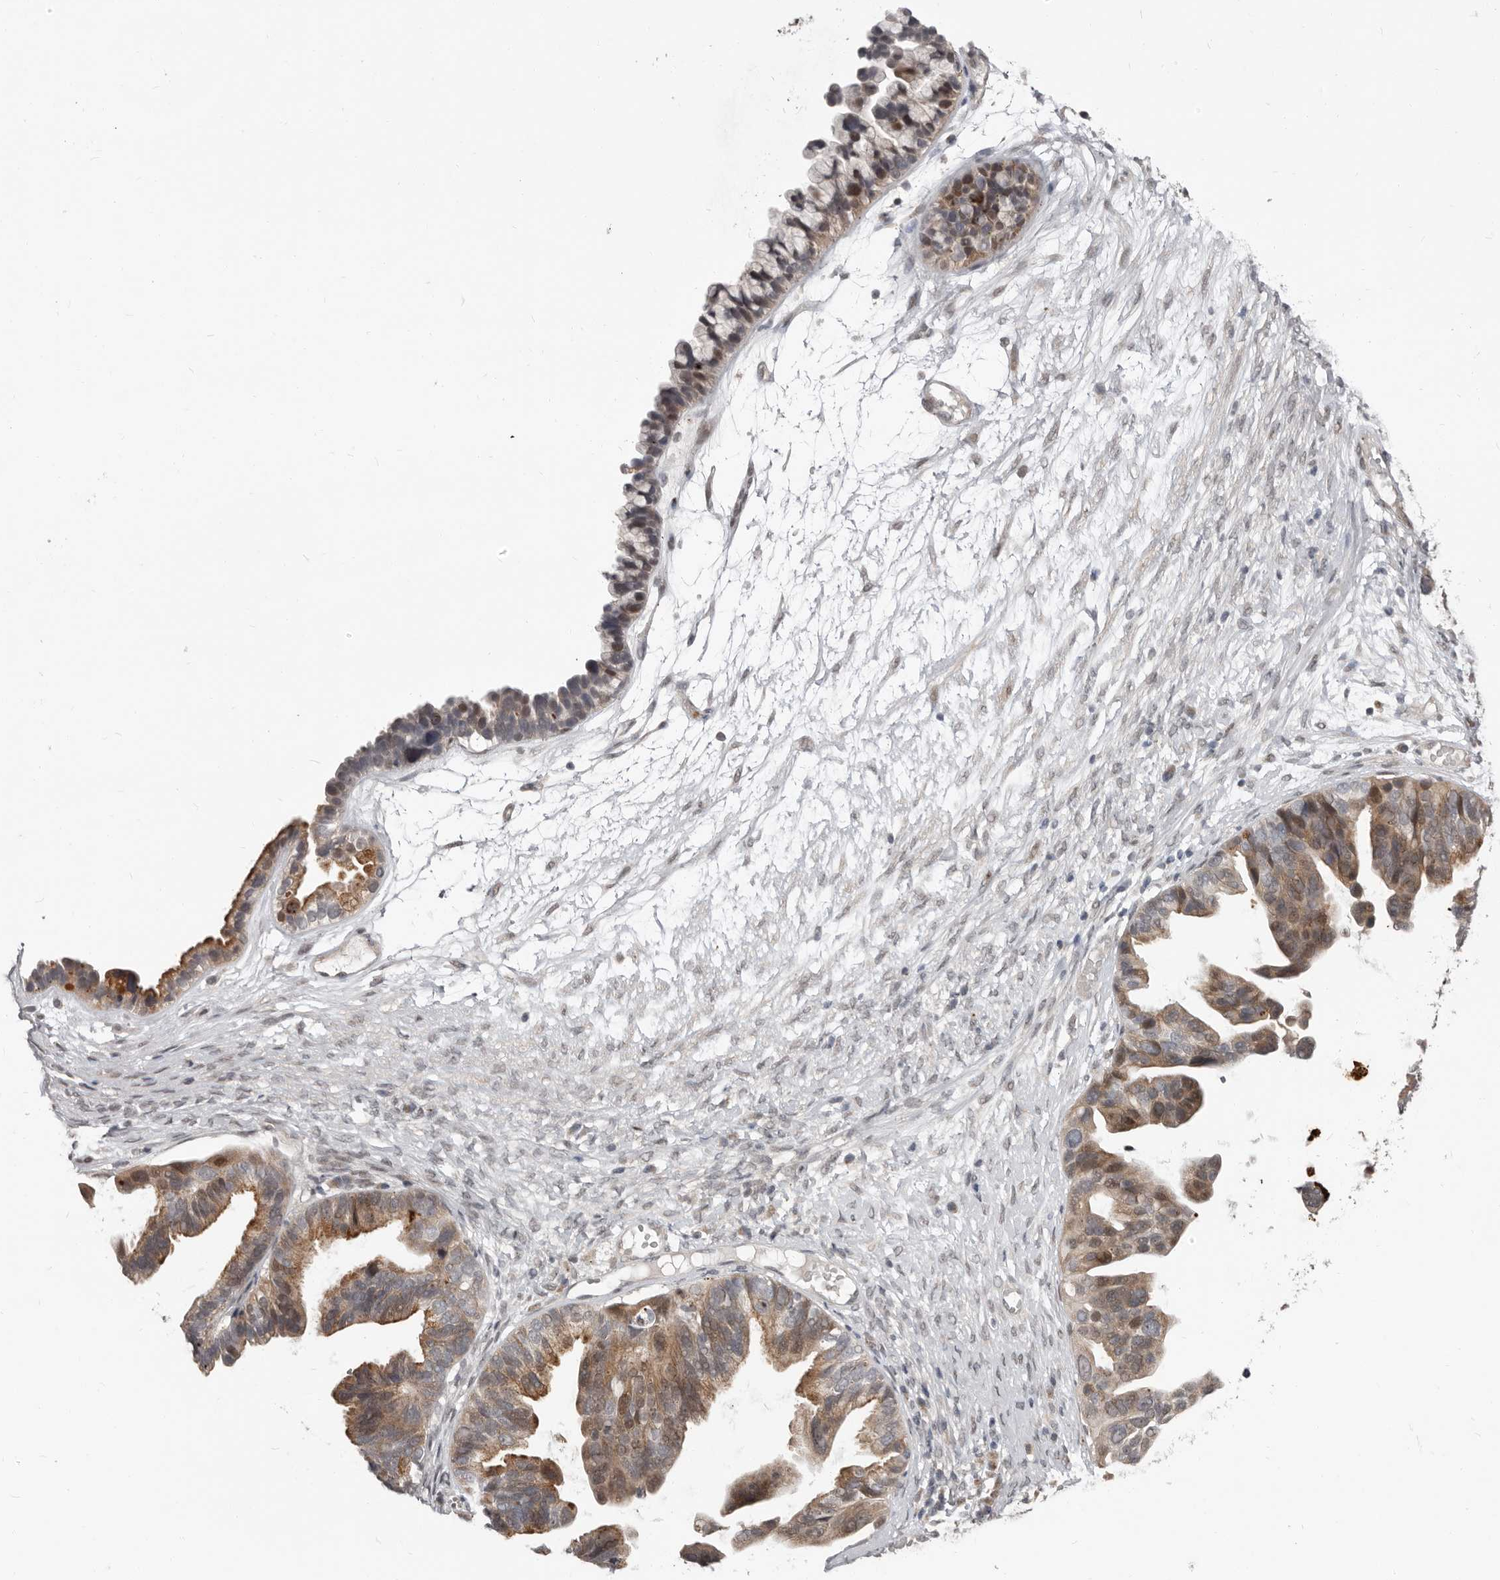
{"staining": {"intensity": "moderate", "quantity": ">75%", "location": "cytoplasmic/membranous,nuclear"}, "tissue": "ovarian cancer", "cell_type": "Tumor cells", "image_type": "cancer", "snomed": [{"axis": "morphology", "description": "Cystadenocarcinoma, serous, NOS"}, {"axis": "topography", "description": "Ovary"}], "caption": "Ovarian cancer (serous cystadenocarcinoma) stained with DAB (3,3'-diaminobenzidine) immunohistochemistry (IHC) demonstrates medium levels of moderate cytoplasmic/membranous and nuclear positivity in about >75% of tumor cells.", "gene": "APOL6", "patient": {"sex": "female", "age": 56}}